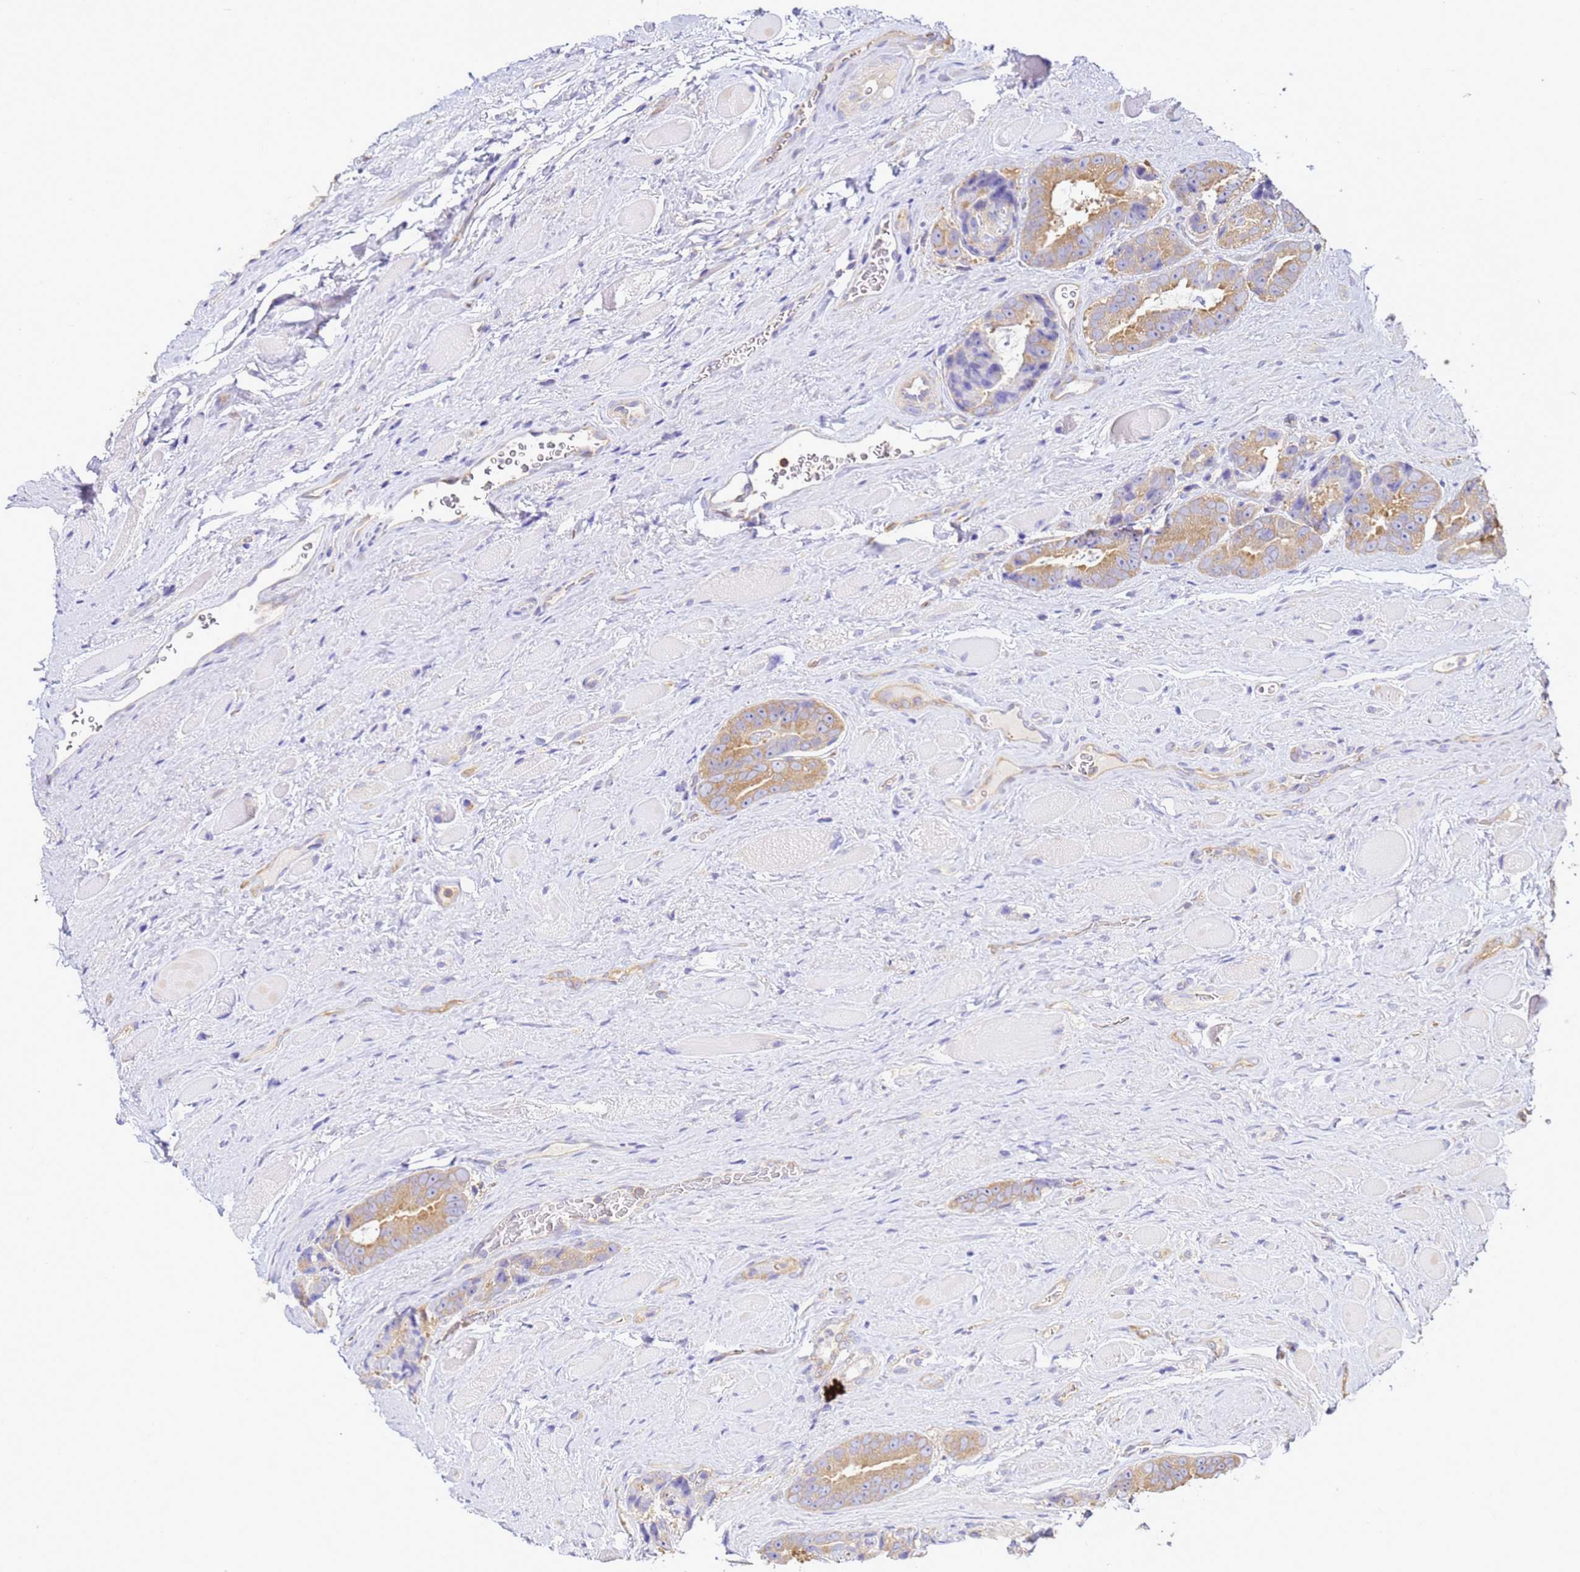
{"staining": {"intensity": "moderate", "quantity": ">75%", "location": "cytoplasmic/membranous"}, "tissue": "prostate cancer", "cell_type": "Tumor cells", "image_type": "cancer", "snomed": [{"axis": "morphology", "description": "Adenocarcinoma, High grade"}, {"axis": "topography", "description": "Prostate"}], "caption": "This histopathology image displays immunohistochemistry (IHC) staining of human prostate high-grade adenocarcinoma, with medium moderate cytoplasmic/membranous positivity in approximately >75% of tumor cells.", "gene": "NARS1", "patient": {"sex": "male", "age": 72}}